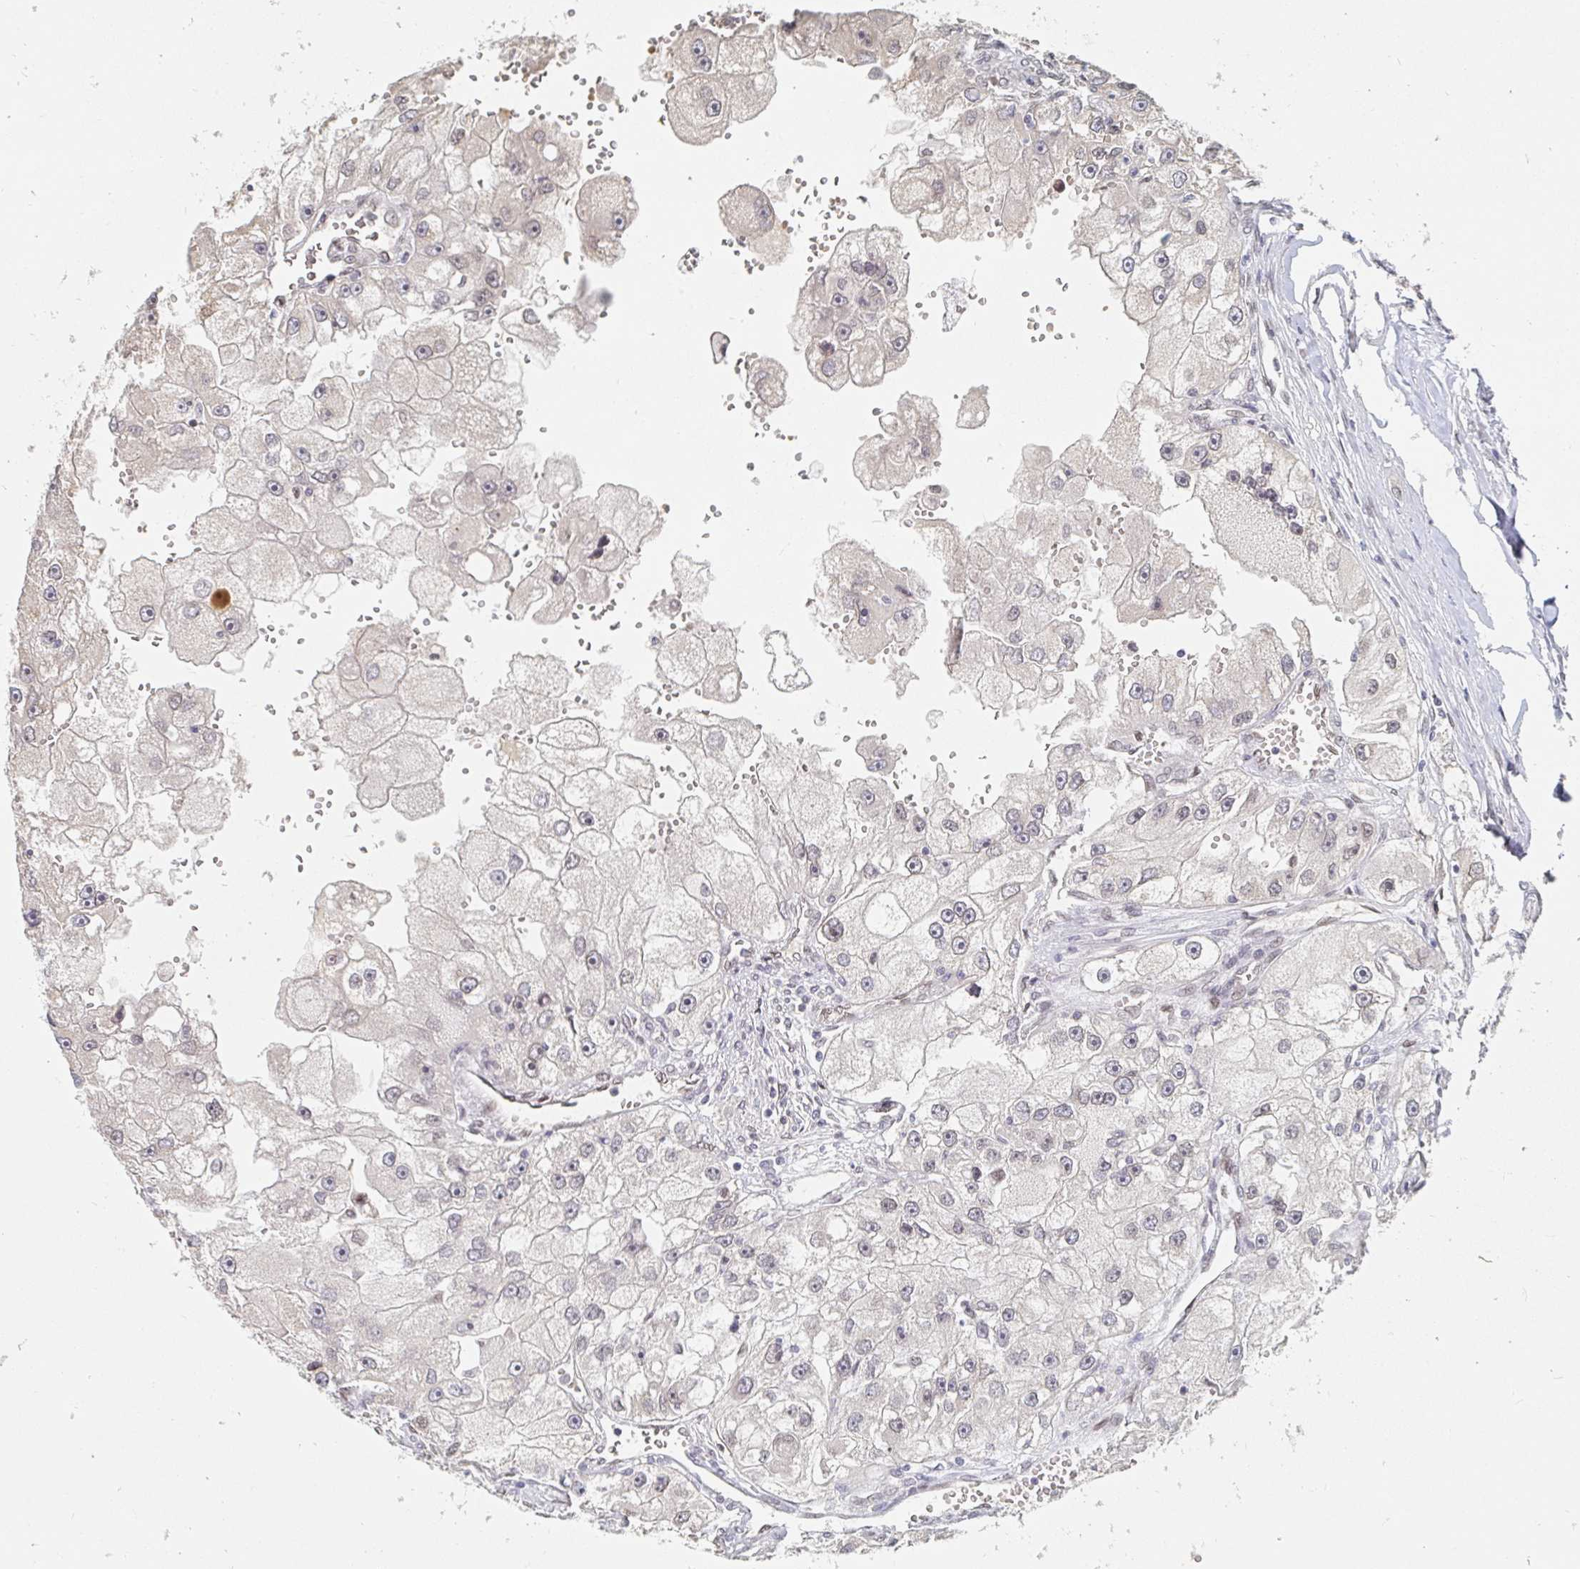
{"staining": {"intensity": "negative", "quantity": "none", "location": "none"}, "tissue": "renal cancer", "cell_type": "Tumor cells", "image_type": "cancer", "snomed": [{"axis": "morphology", "description": "Adenocarcinoma, NOS"}, {"axis": "topography", "description": "Kidney"}], "caption": "Human renal cancer stained for a protein using immunohistochemistry (IHC) shows no expression in tumor cells.", "gene": "CHD2", "patient": {"sex": "male", "age": 63}}